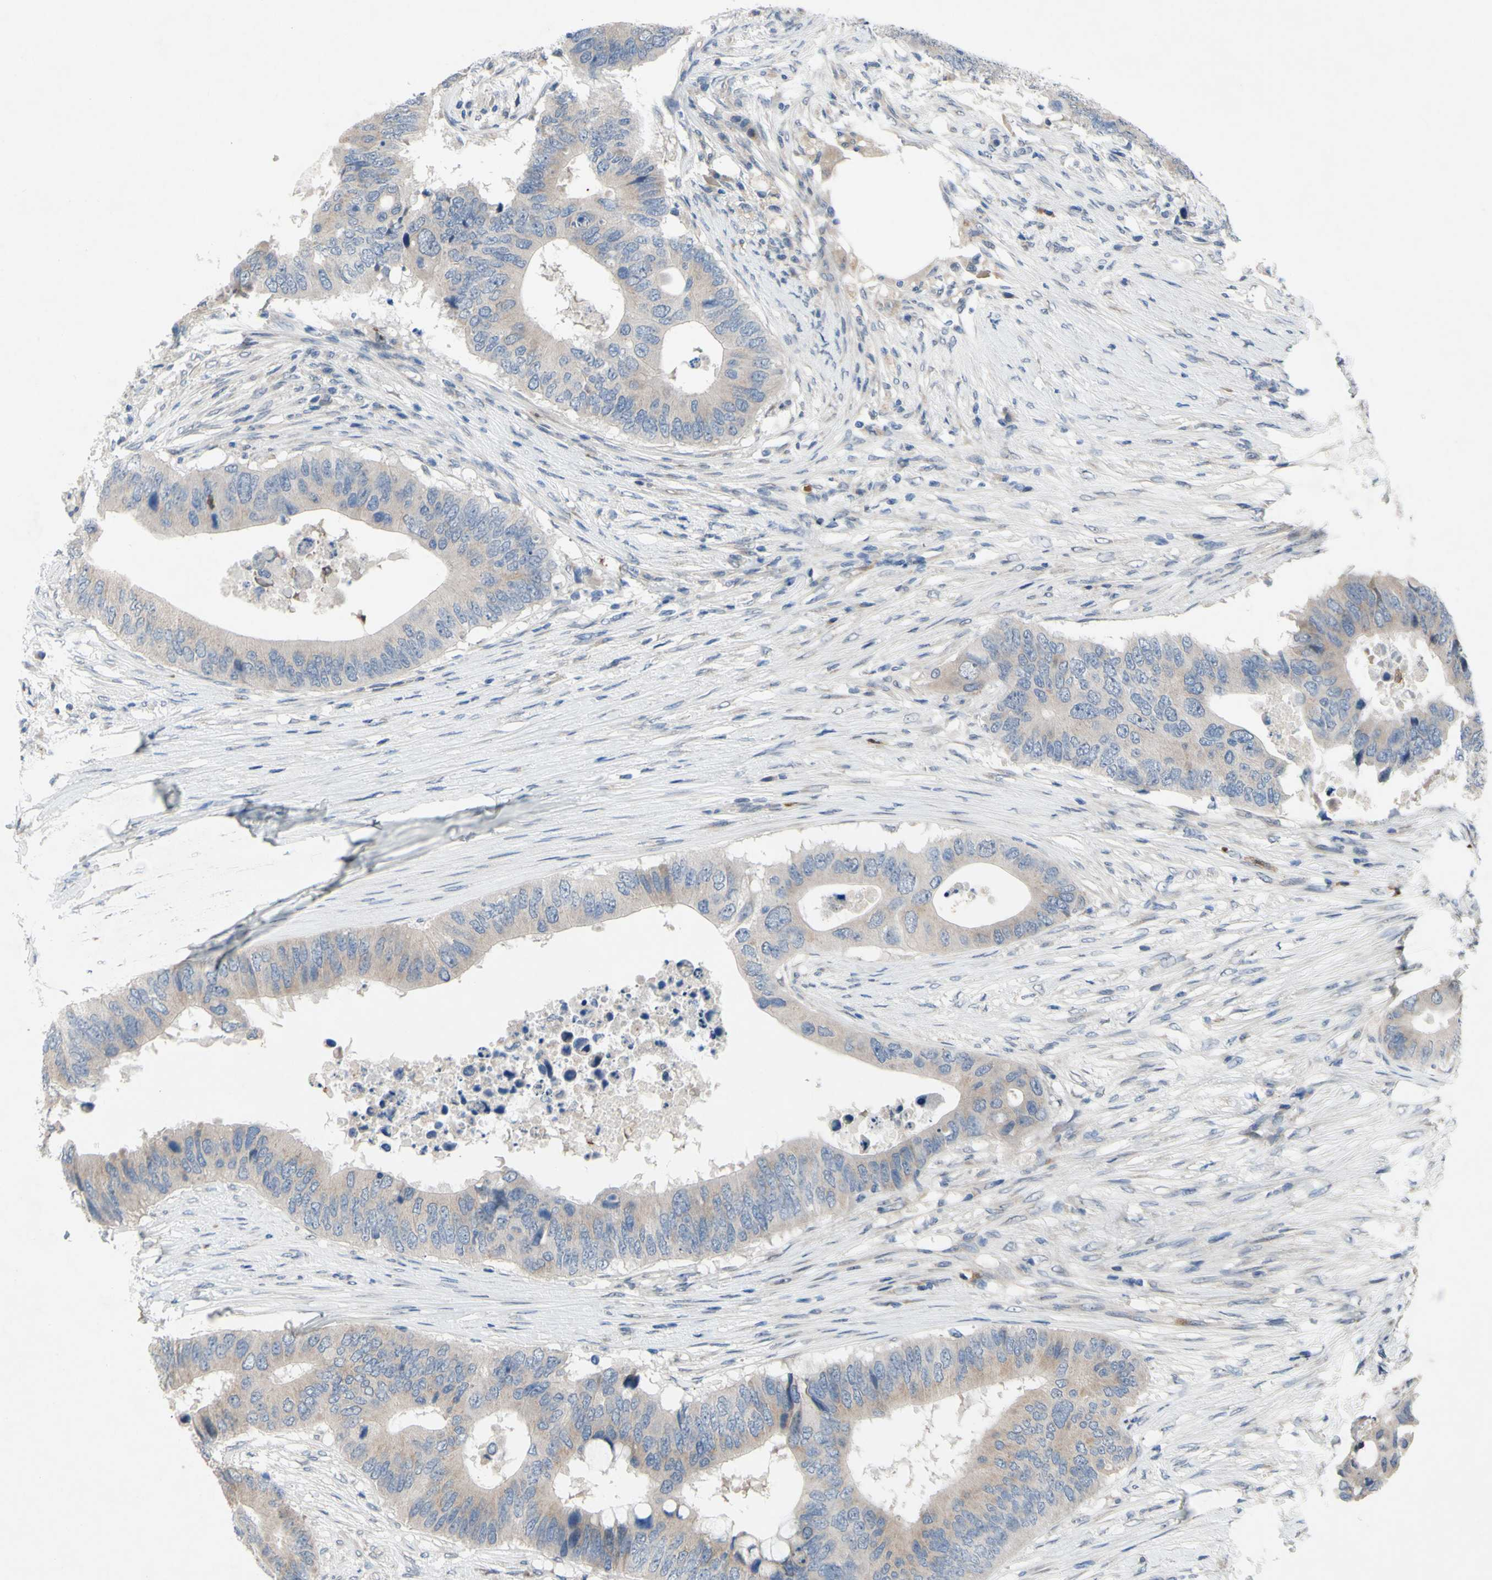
{"staining": {"intensity": "weak", "quantity": ">75%", "location": "cytoplasmic/membranous"}, "tissue": "colorectal cancer", "cell_type": "Tumor cells", "image_type": "cancer", "snomed": [{"axis": "morphology", "description": "Adenocarcinoma, NOS"}, {"axis": "topography", "description": "Colon"}], "caption": "IHC (DAB (3,3'-diaminobenzidine)) staining of colorectal adenocarcinoma displays weak cytoplasmic/membranous protein expression in about >75% of tumor cells.", "gene": "GRAMD2B", "patient": {"sex": "male", "age": 71}}